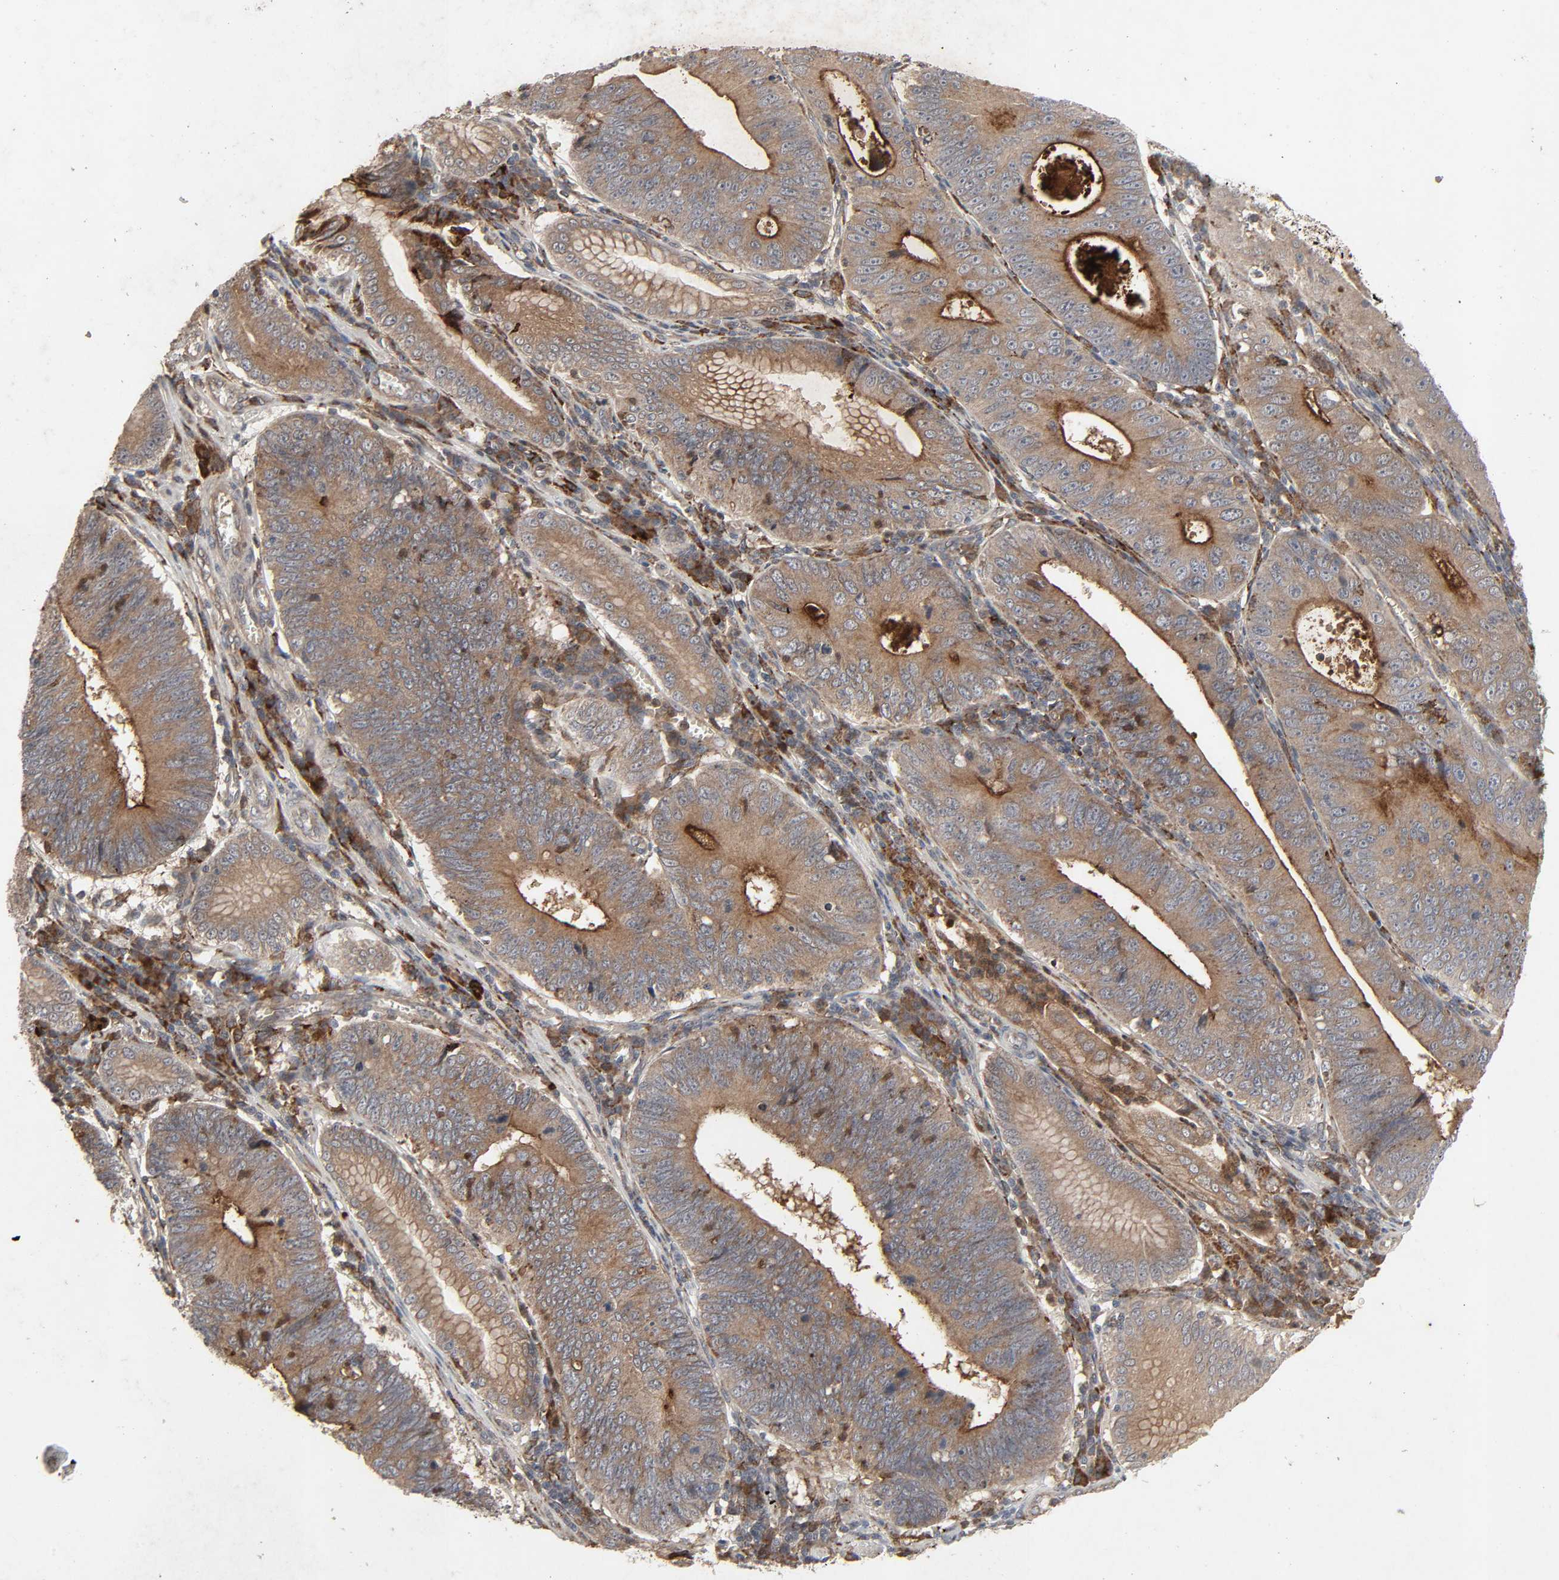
{"staining": {"intensity": "moderate", "quantity": ">75%", "location": "cytoplasmic/membranous"}, "tissue": "stomach cancer", "cell_type": "Tumor cells", "image_type": "cancer", "snomed": [{"axis": "morphology", "description": "Adenocarcinoma, NOS"}, {"axis": "topography", "description": "Stomach"}], "caption": "Adenocarcinoma (stomach) stained with a brown dye demonstrates moderate cytoplasmic/membranous positive expression in approximately >75% of tumor cells.", "gene": "ADCY4", "patient": {"sex": "male", "age": 59}}